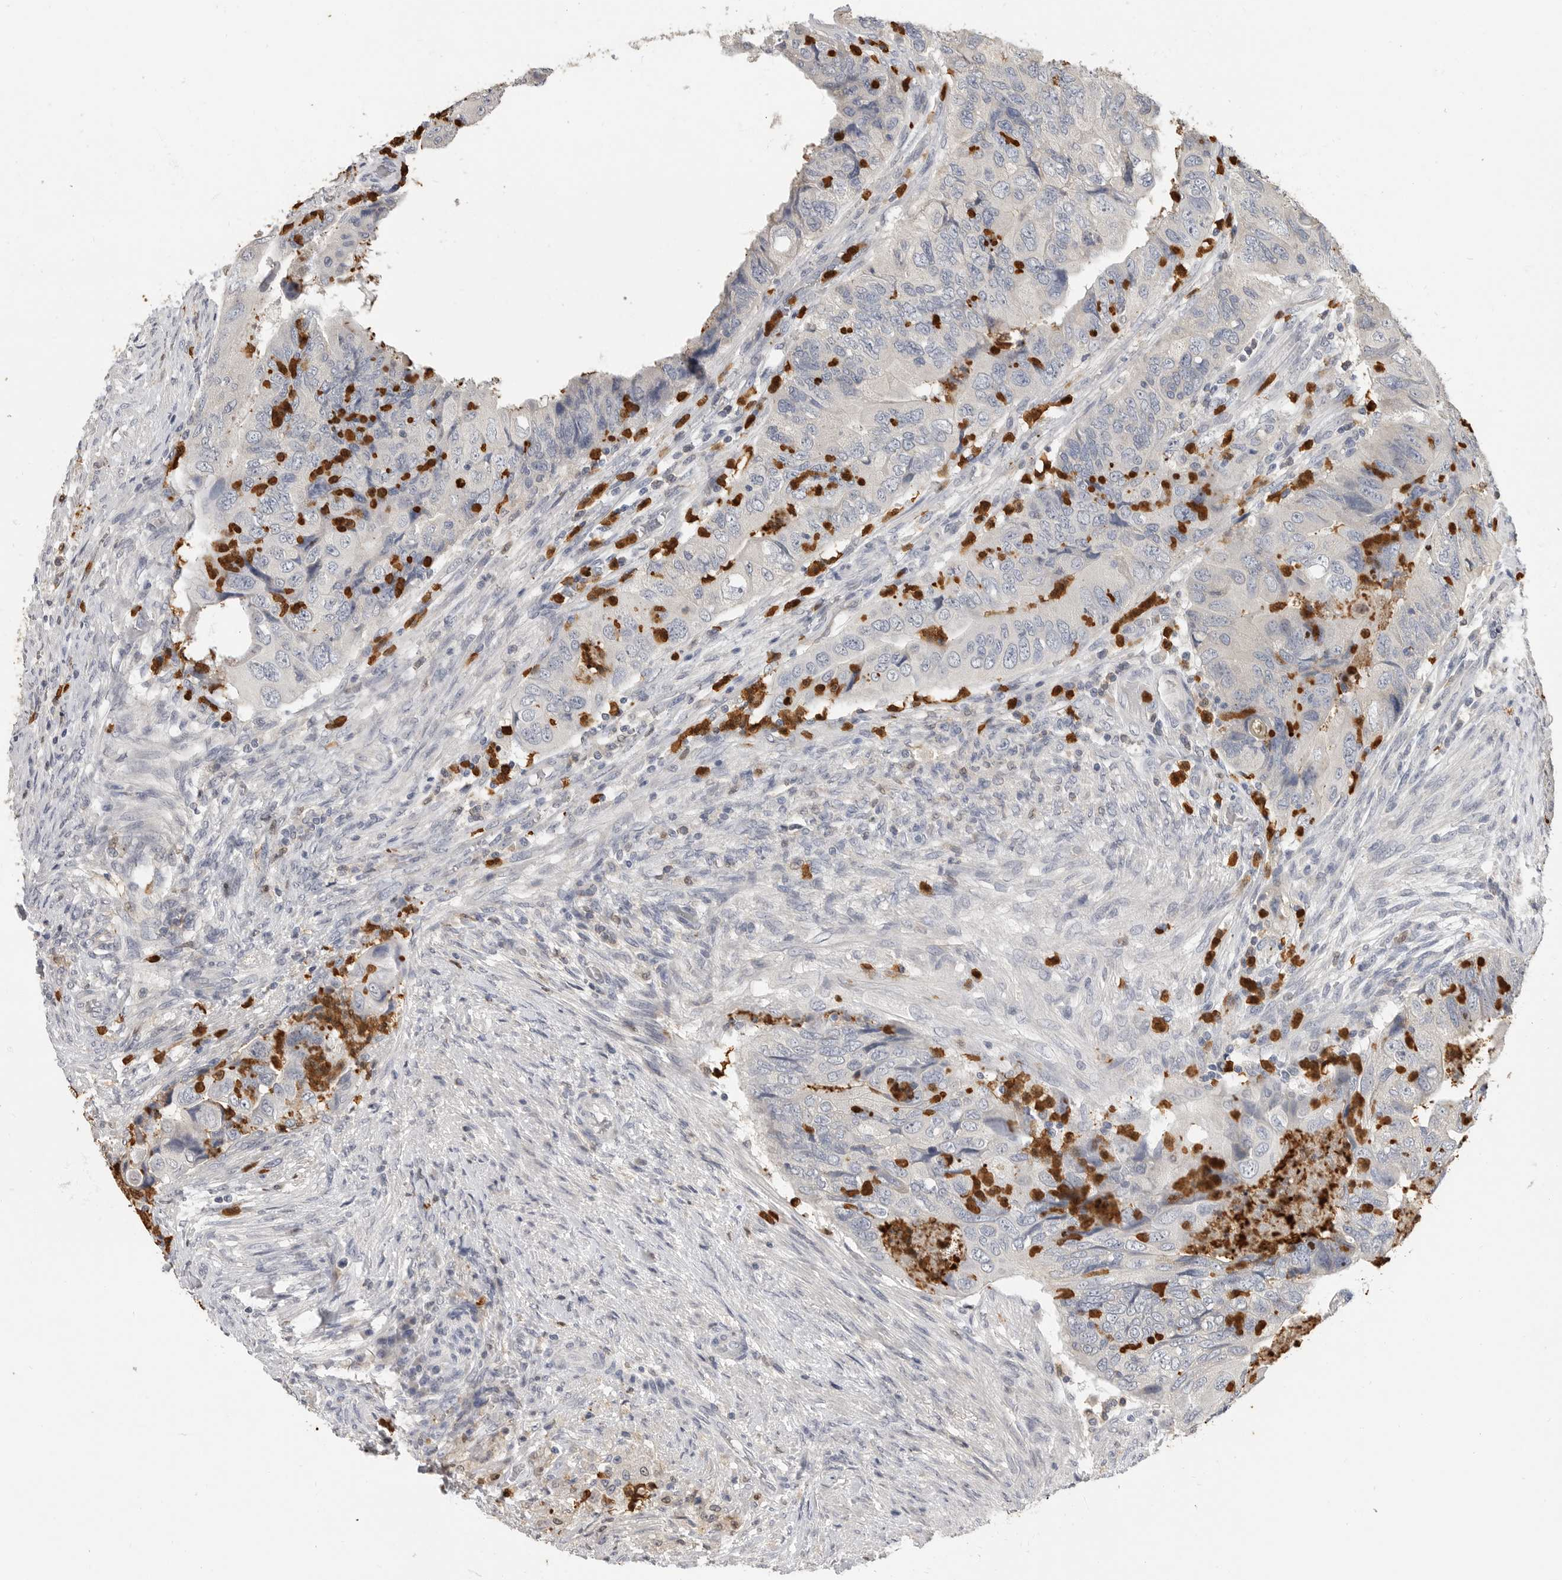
{"staining": {"intensity": "negative", "quantity": "none", "location": "none"}, "tissue": "colorectal cancer", "cell_type": "Tumor cells", "image_type": "cancer", "snomed": [{"axis": "morphology", "description": "Adenocarcinoma, NOS"}, {"axis": "topography", "description": "Rectum"}], "caption": "The IHC photomicrograph has no significant positivity in tumor cells of colorectal cancer tissue. Brightfield microscopy of immunohistochemistry stained with DAB (brown) and hematoxylin (blue), captured at high magnification.", "gene": "LTBR", "patient": {"sex": "male", "age": 63}}